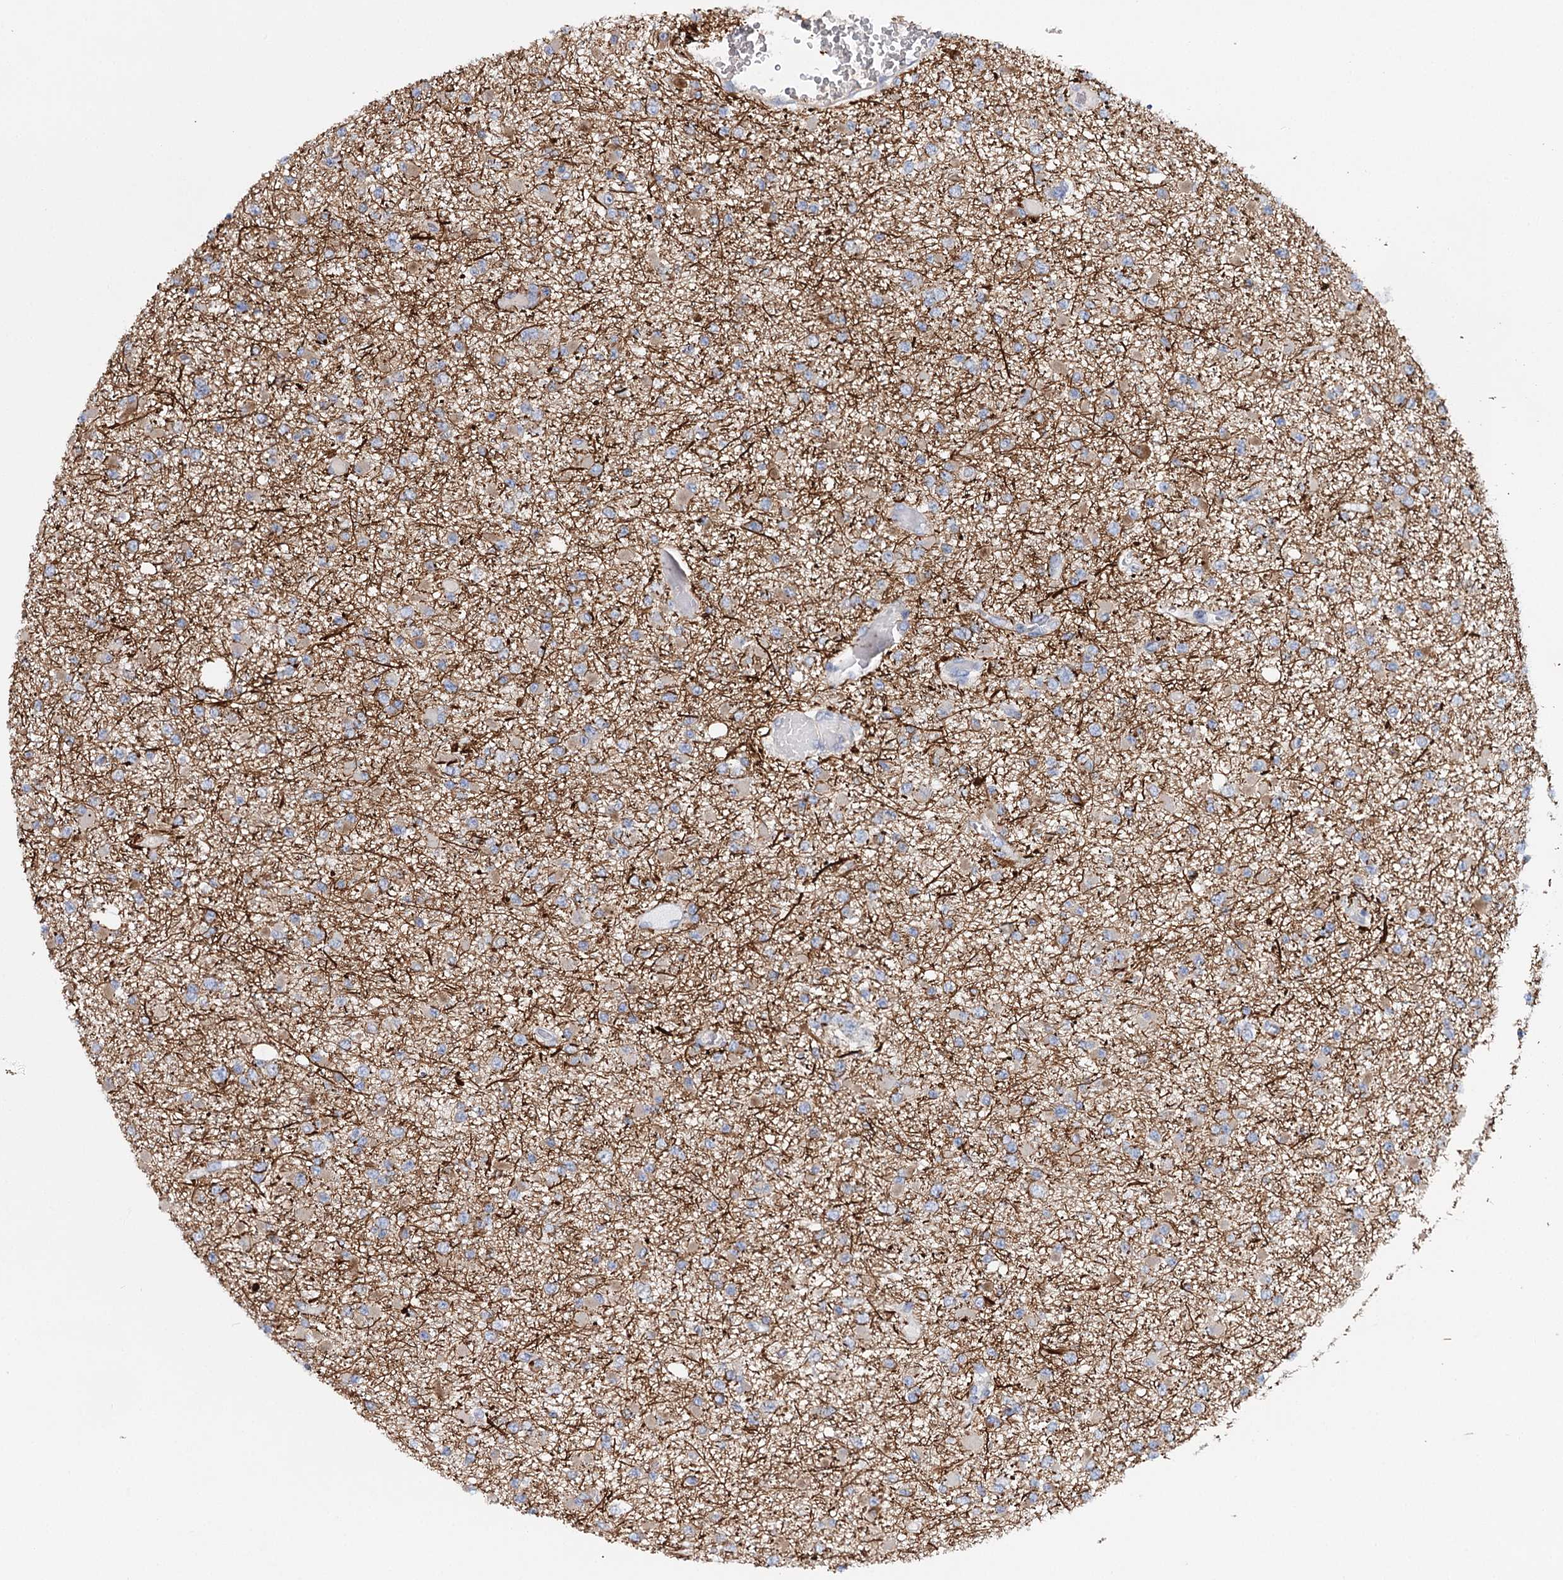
{"staining": {"intensity": "weak", "quantity": "<25%", "location": "cytoplasmic/membranous"}, "tissue": "glioma", "cell_type": "Tumor cells", "image_type": "cancer", "snomed": [{"axis": "morphology", "description": "Glioma, malignant, Low grade"}, {"axis": "topography", "description": "Brain"}], "caption": "This photomicrograph is of malignant glioma (low-grade) stained with IHC to label a protein in brown with the nuclei are counter-stained blue. There is no expression in tumor cells.", "gene": "CFAP46", "patient": {"sex": "female", "age": 22}}